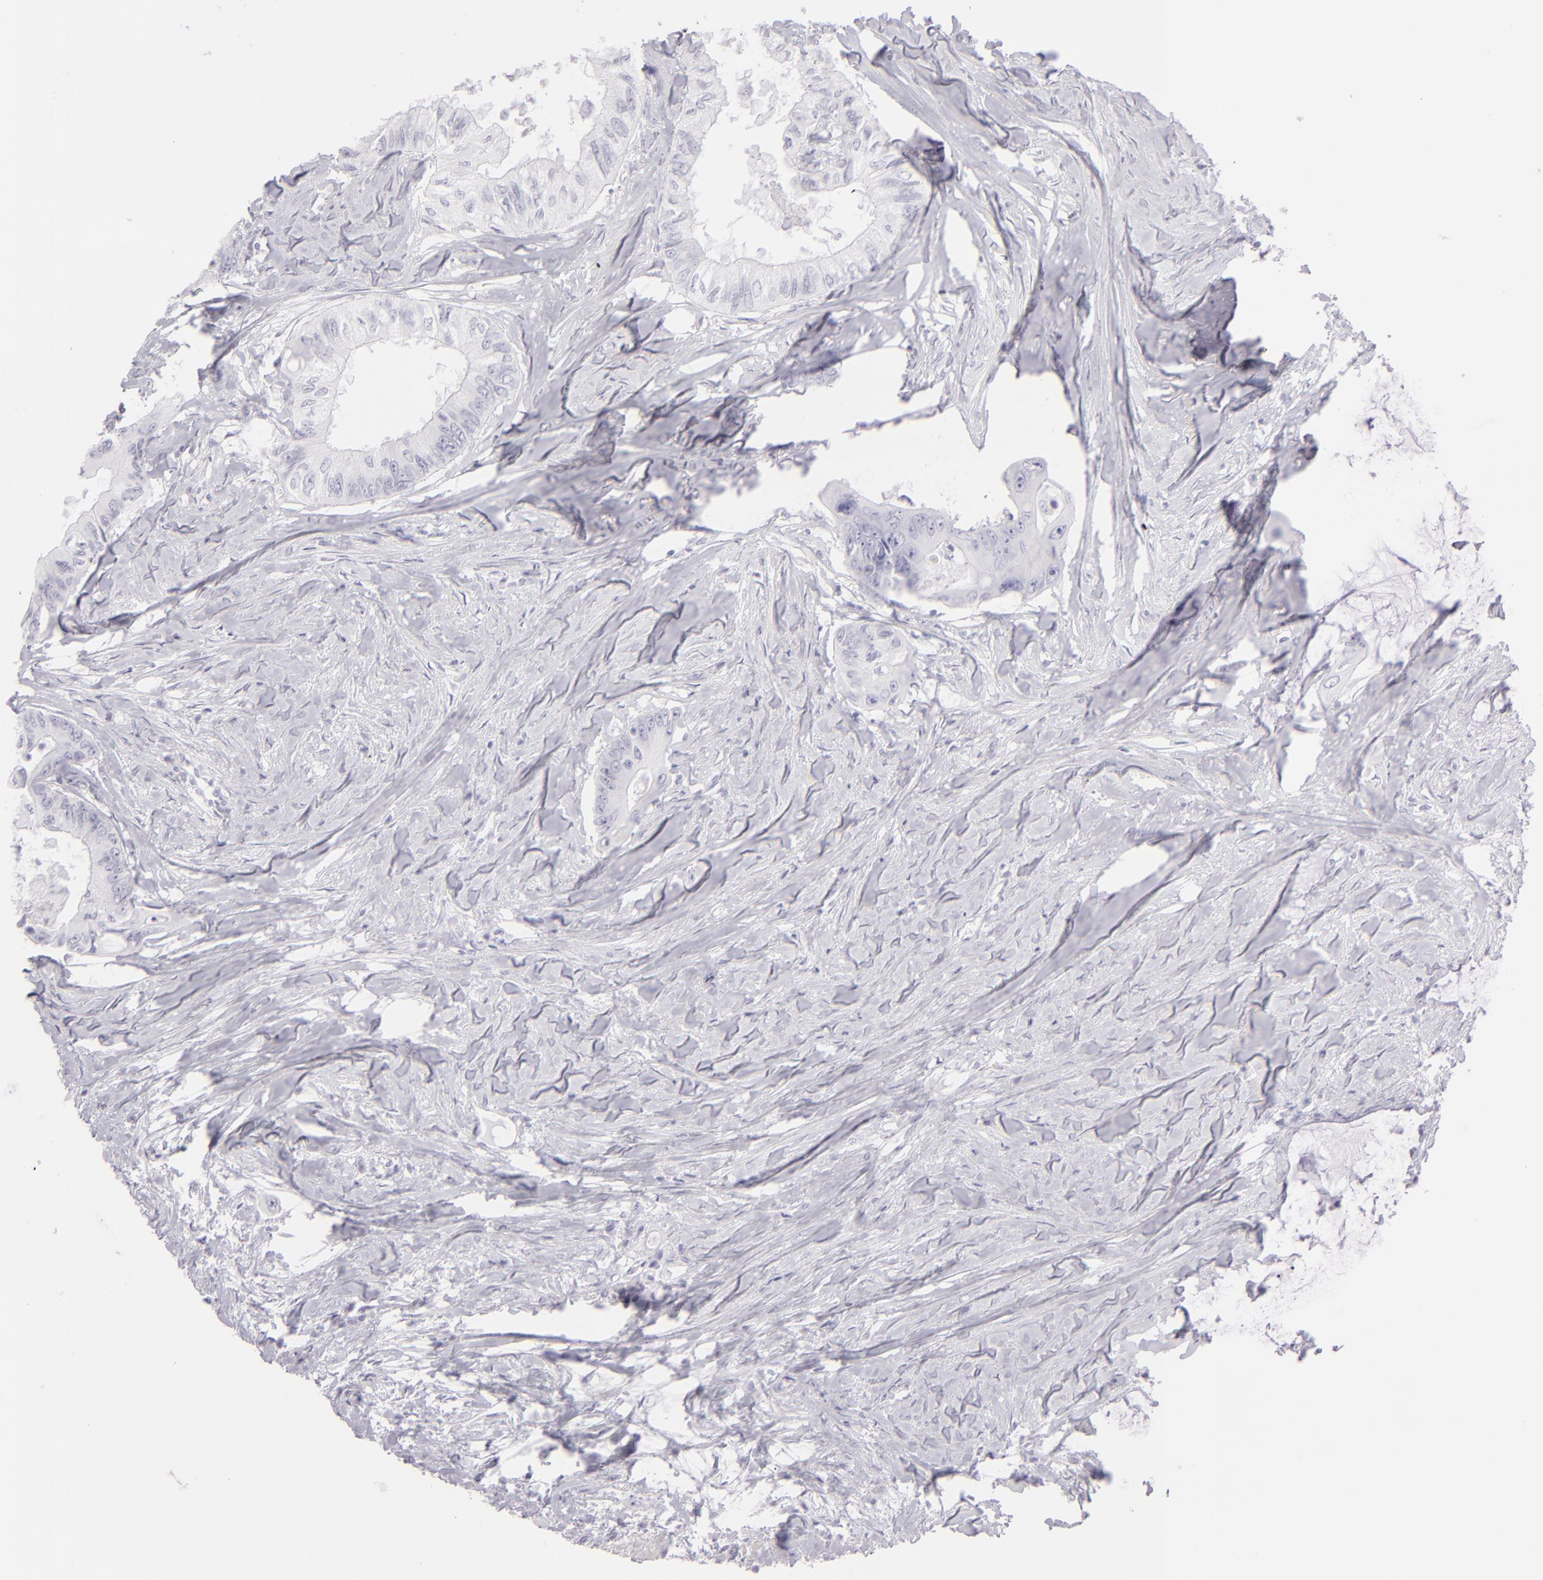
{"staining": {"intensity": "negative", "quantity": "none", "location": "none"}, "tissue": "colorectal cancer", "cell_type": "Tumor cells", "image_type": "cancer", "snomed": [{"axis": "morphology", "description": "Adenocarcinoma, NOS"}, {"axis": "topography", "description": "Colon"}], "caption": "Tumor cells are negative for brown protein staining in adenocarcinoma (colorectal).", "gene": "FLG", "patient": {"sex": "male", "age": 65}}